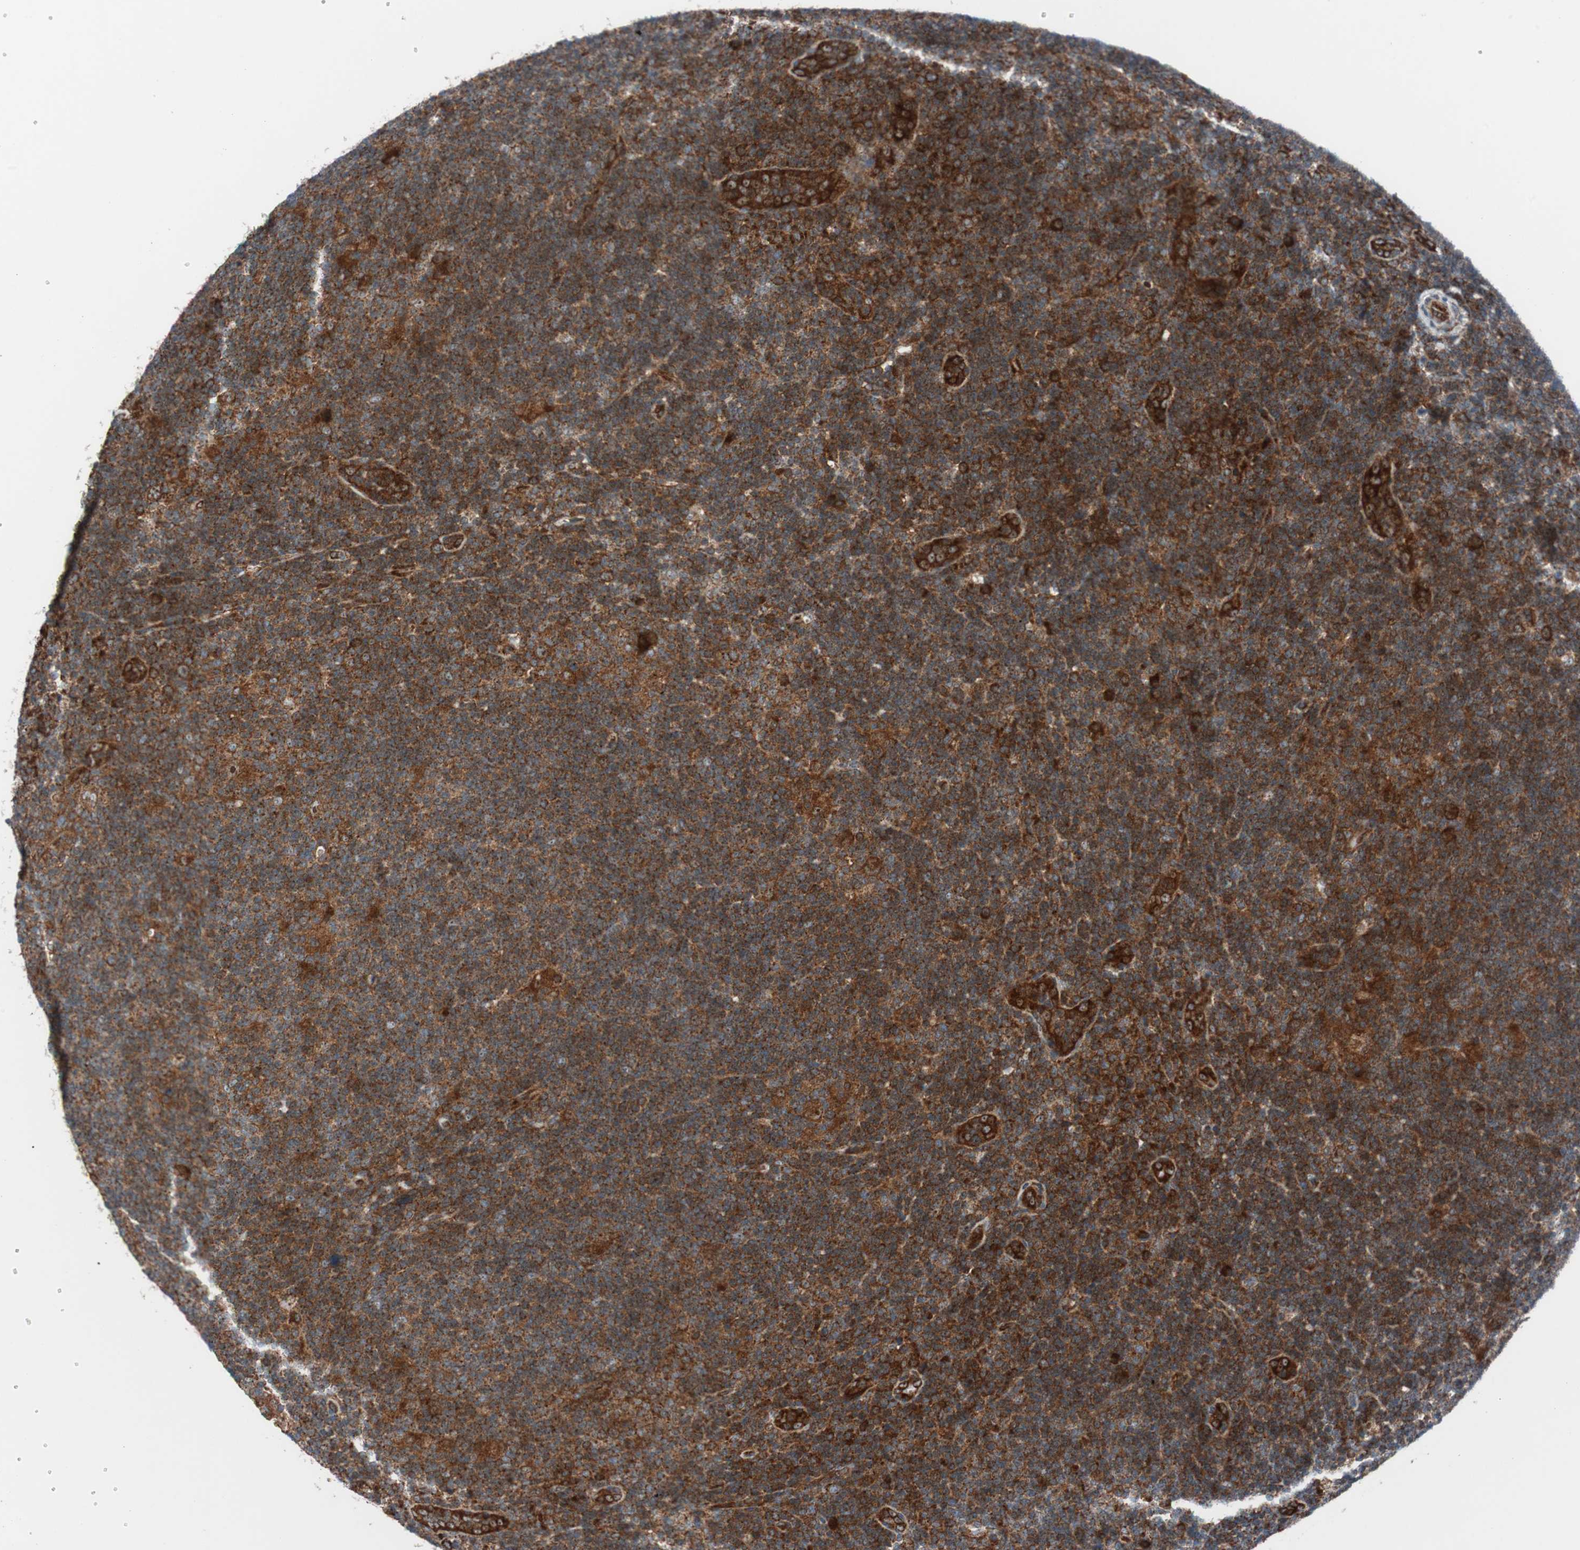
{"staining": {"intensity": "strong", "quantity": ">75%", "location": "cytoplasmic/membranous"}, "tissue": "lymphoma", "cell_type": "Tumor cells", "image_type": "cancer", "snomed": [{"axis": "morphology", "description": "Hodgkin's disease, NOS"}, {"axis": "topography", "description": "Lymph node"}], "caption": "Protein expression analysis of lymphoma shows strong cytoplasmic/membranous expression in approximately >75% of tumor cells.", "gene": "CCL14", "patient": {"sex": "female", "age": 57}}